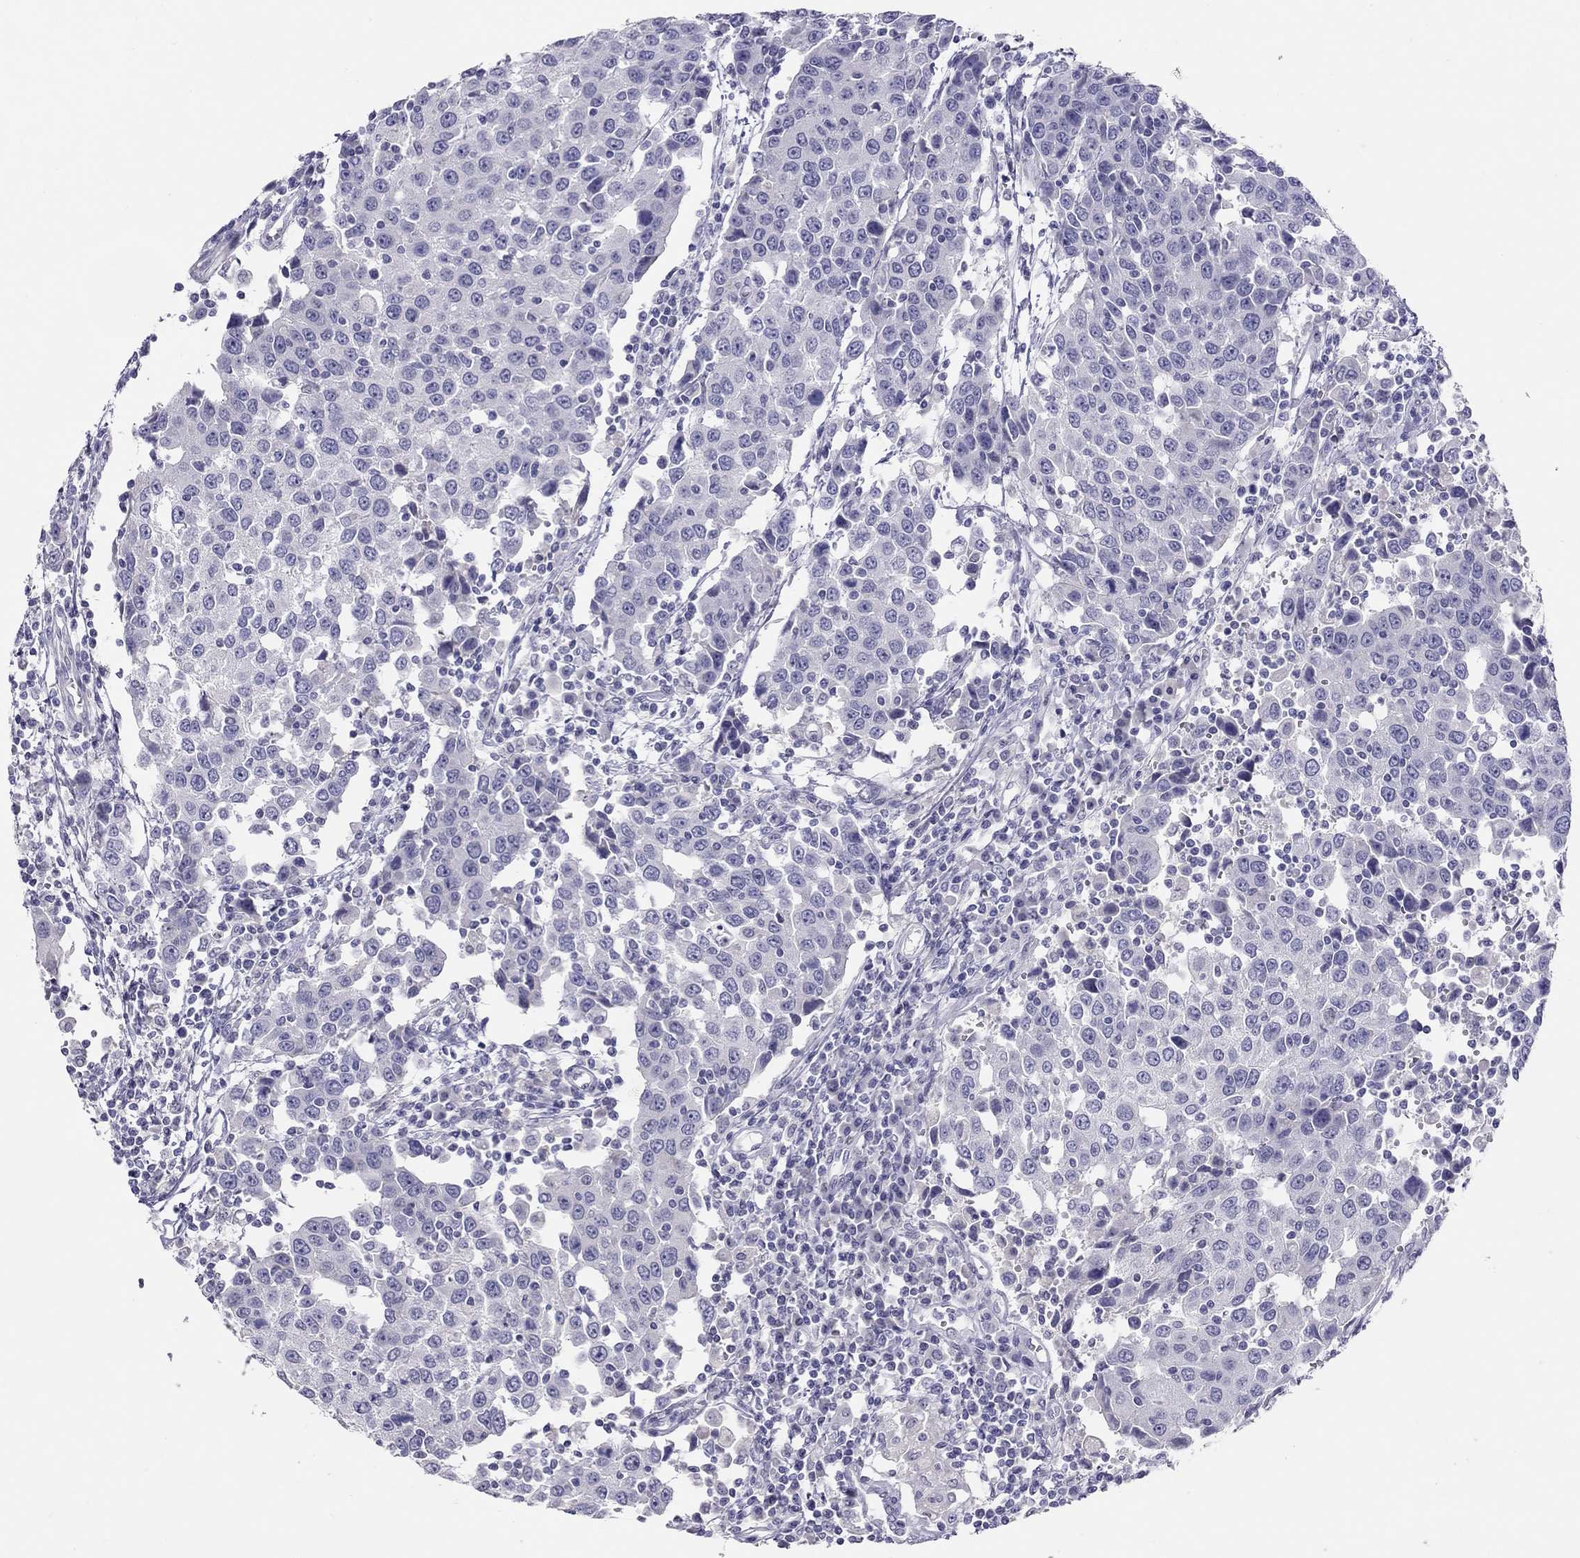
{"staining": {"intensity": "negative", "quantity": "none", "location": "none"}, "tissue": "urothelial cancer", "cell_type": "Tumor cells", "image_type": "cancer", "snomed": [{"axis": "morphology", "description": "Urothelial carcinoma, High grade"}, {"axis": "topography", "description": "Urinary bladder"}], "caption": "Tumor cells are negative for brown protein staining in urothelial carcinoma (high-grade).", "gene": "KCNV2", "patient": {"sex": "female", "age": 85}}